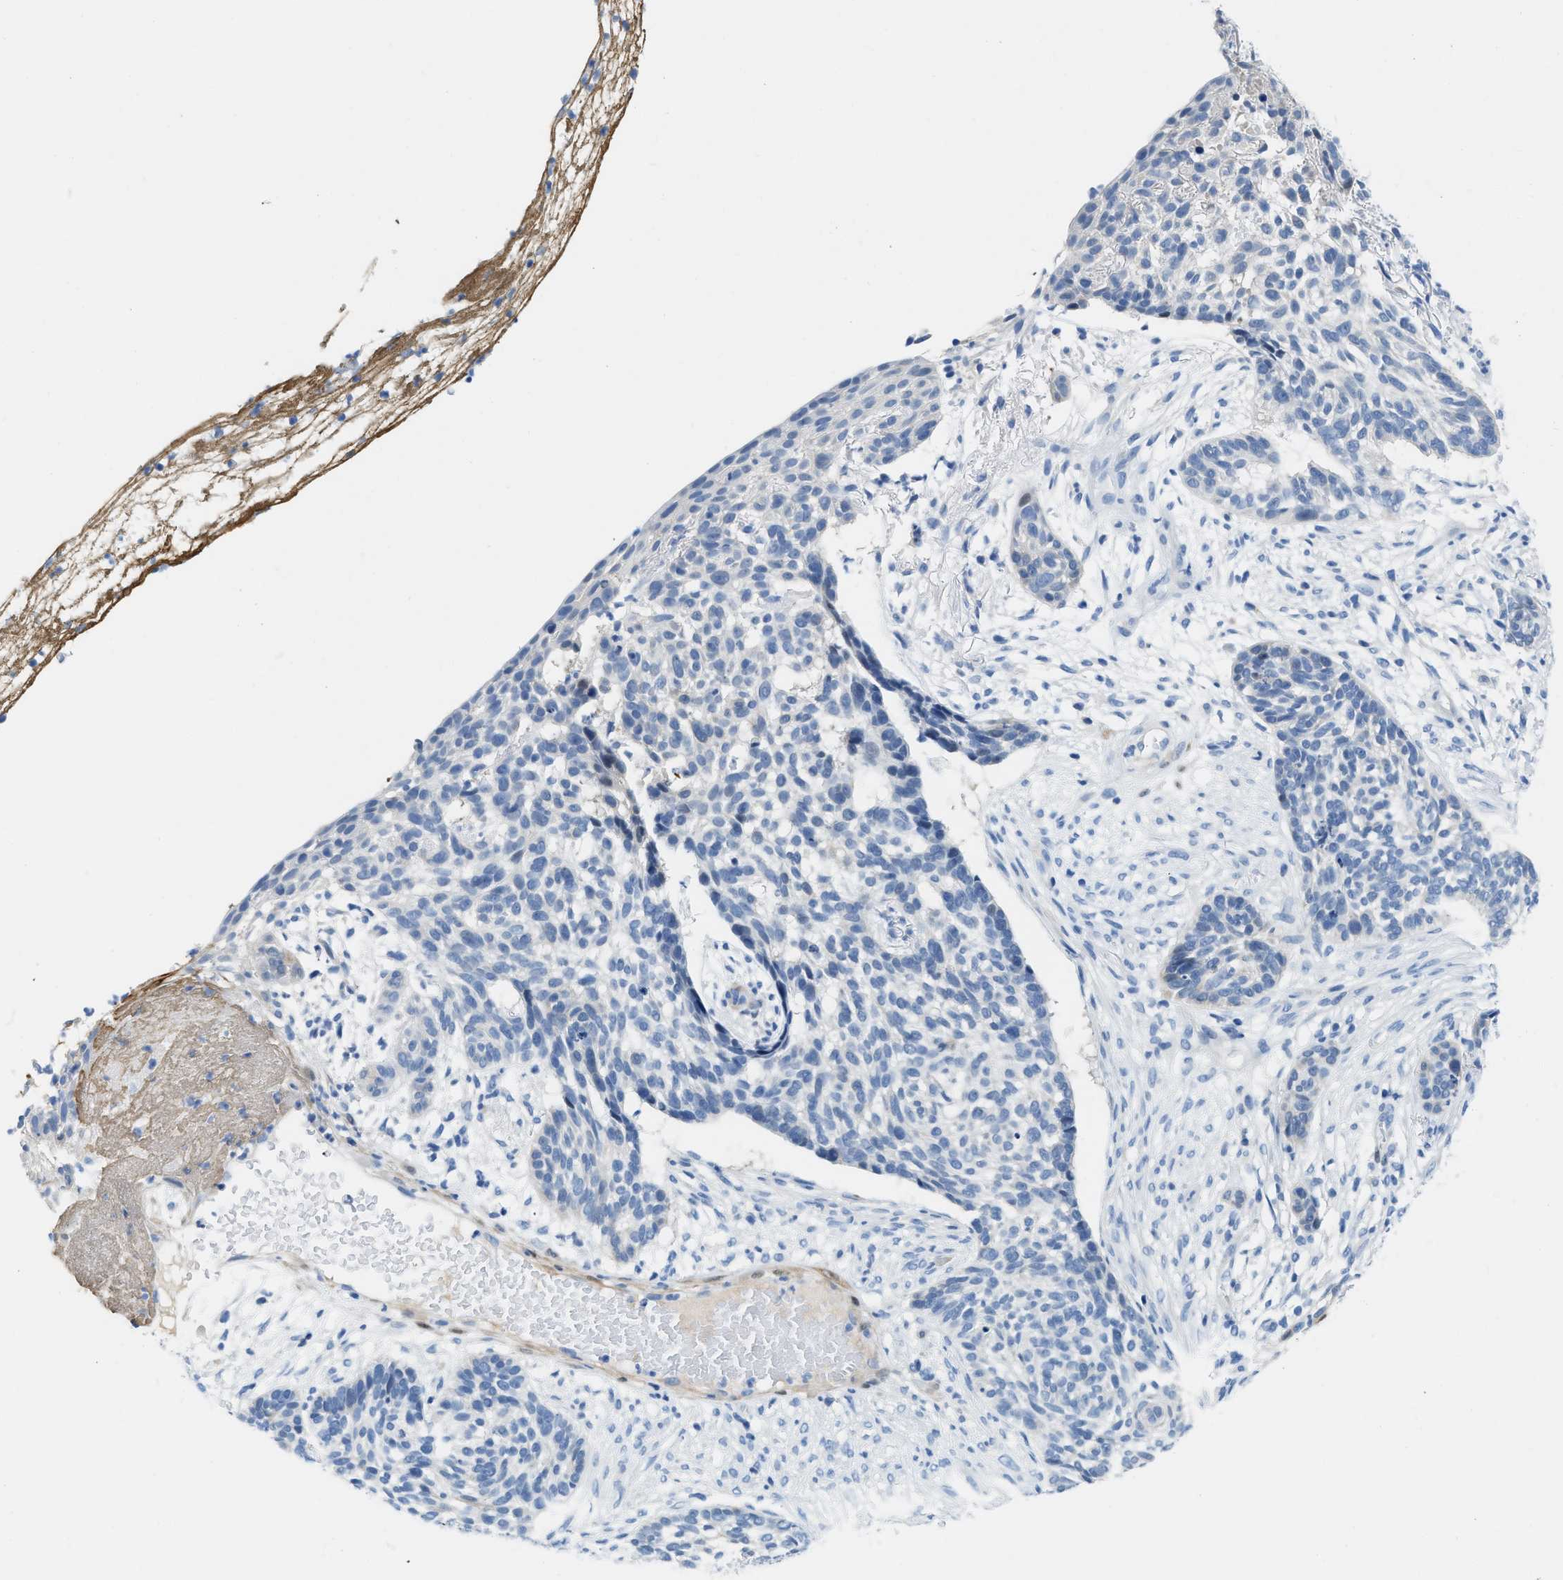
{"staining": {"intensity": "weak", "quantity": "<25%", "location": "cytoplasmic/membranous"}, "tissue": "skin cancer", "cell_type": "Tumor cells", "image_type": "cancer", "snomed": [{"axis": "morphology", "description": "Basal cell carcinoma"}, {"axis": "topography", "description": "Skin"}], "caption": "Basal cell carcinoma (skin) was stained to show a protein in brown. There is no significant expression in tumor cells.", "gene": "NKAIN3", "patient": {"sex": "male", "age": 85}}